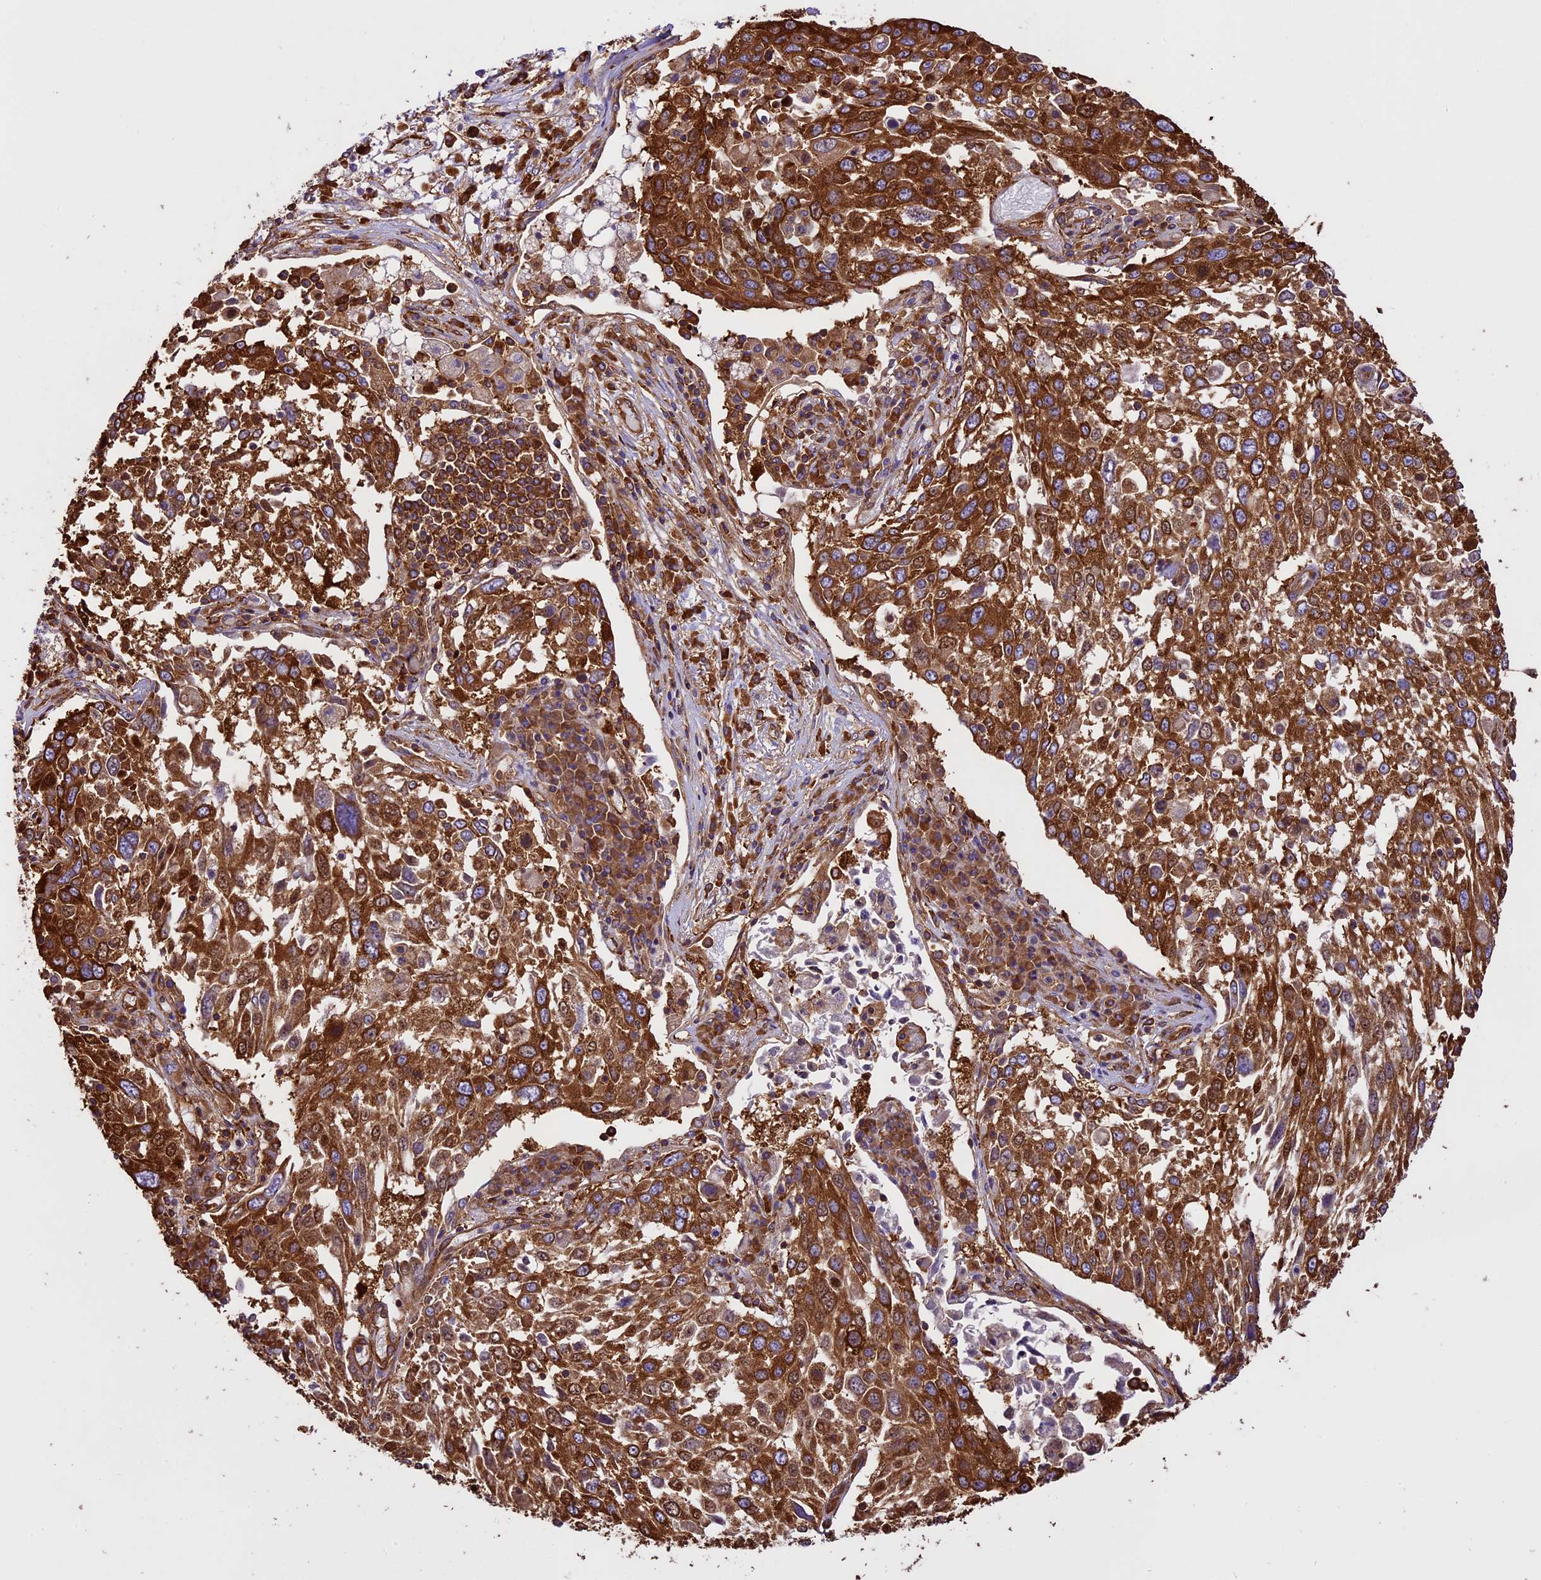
{"staining": {"intensity": "strong", "quantity": ">75%", "location": "cytoplasmic/membranous"}, "tissue": "lung cancer", "cell_type": "Tumor cells", "image_type": "cancer", "snomed": [{"axis": "morphology", "description": "Squamous cell carcinoma, NOS"}, {"axis": "topography", "description": "Lung"}], "caption": "High-power microscopy captured an immunohistochemistry (IHC) image of lung squamous cell carcinoma, revealing strong cytoplasmic/membranous staining in approximately >75% of tumor cells.", "gene": "KARS1", "patient": {"sex": "male", "age": 65}}